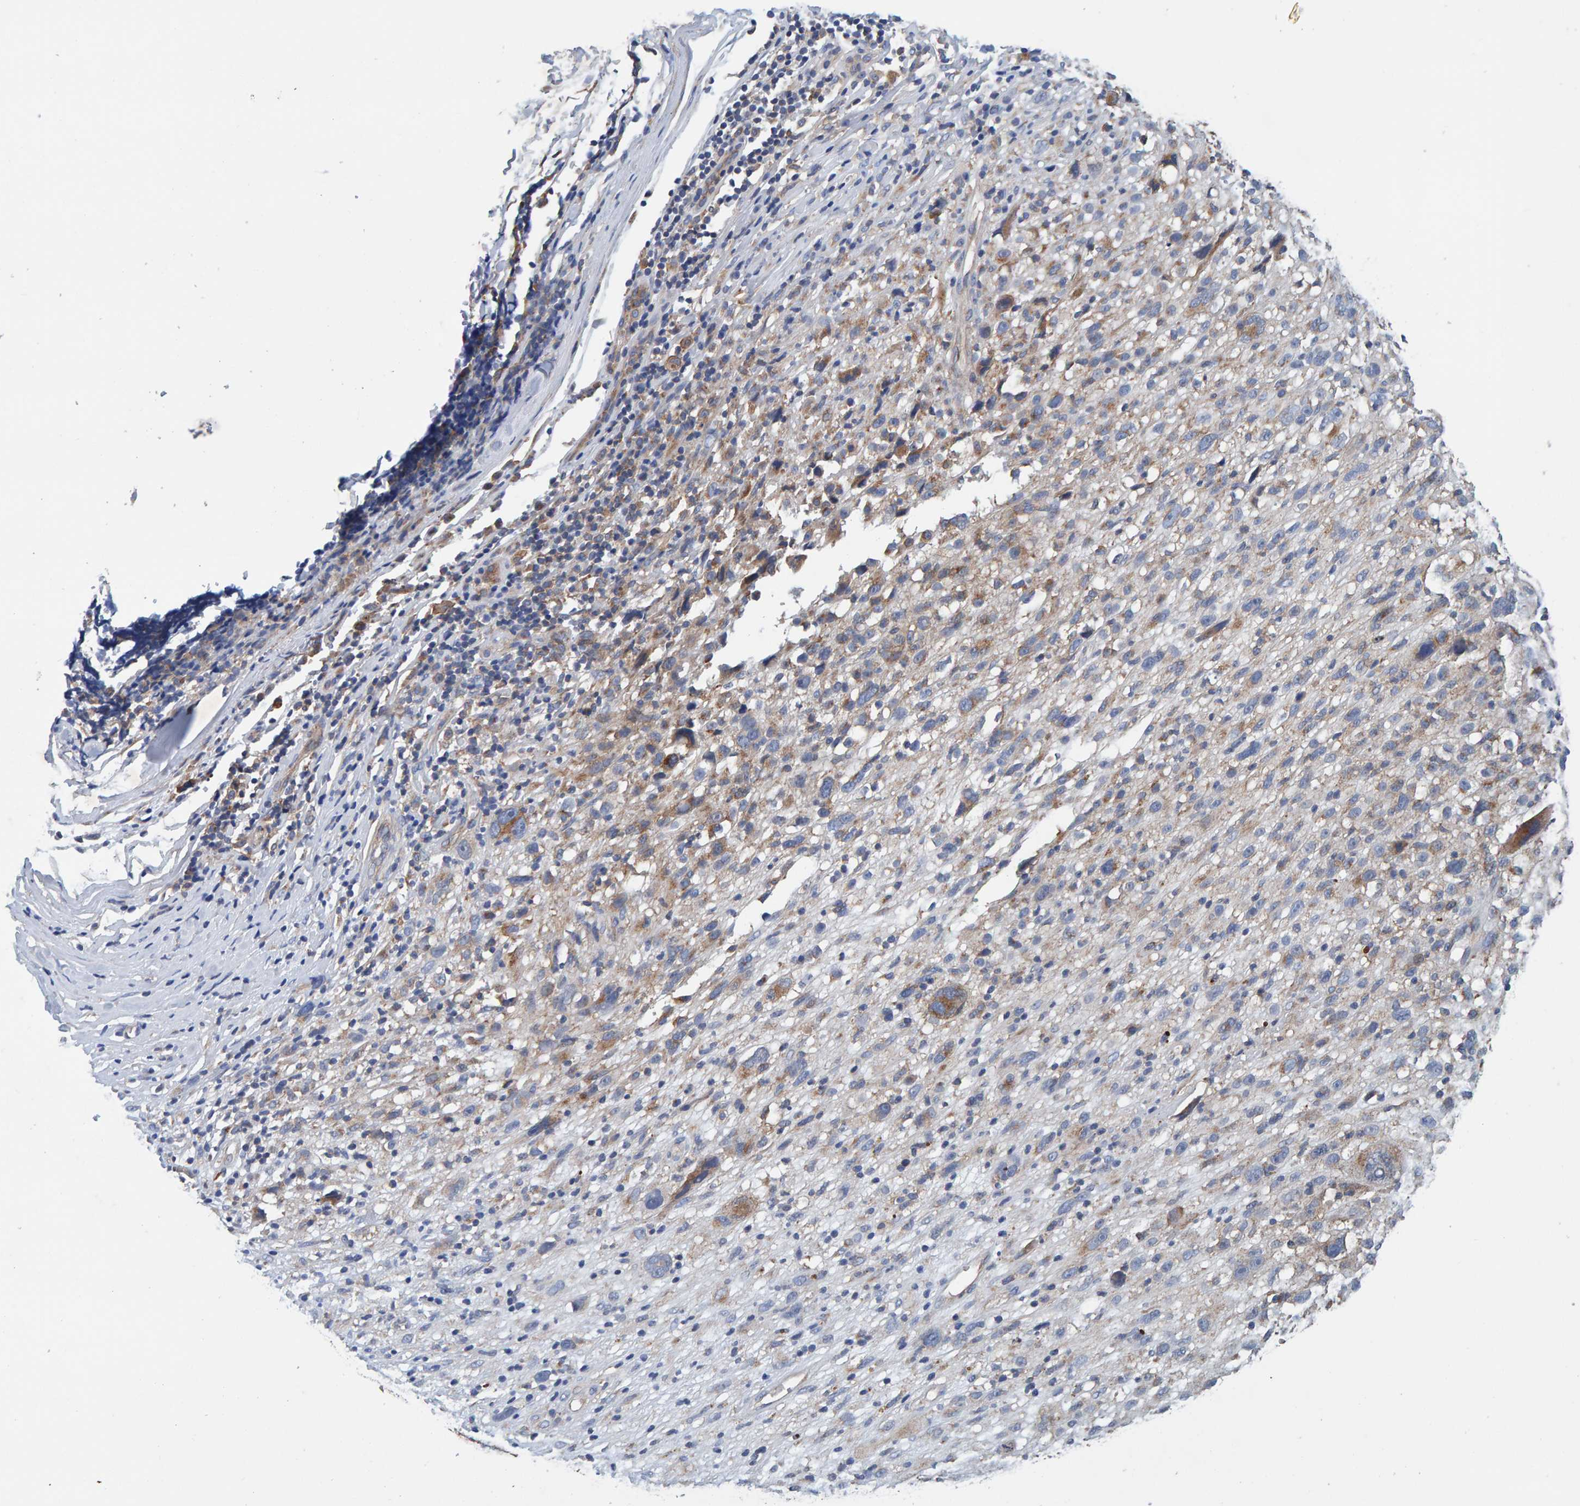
{"staining": {"intensity": "weak", "quantity": "25%-75%", "location": "cytoplasmic/membranous"}, "tissue": "melanoma", "cell_type": "Tumor cells", "image_type": "cancer", "snomed": [{"axis": "morphology", "description": "Malignant melanoma, NOS"}, {"axis": "topography", "description": "Skin"}], "caption": "Immunohistochemical staining of human melanoma reveals low levels of weak cytoplasmic/membranous protein expression in about 25%-75% of tumor cells.", "gene": "MKLN1", "patient": {"sex": "female", "age": 55}}